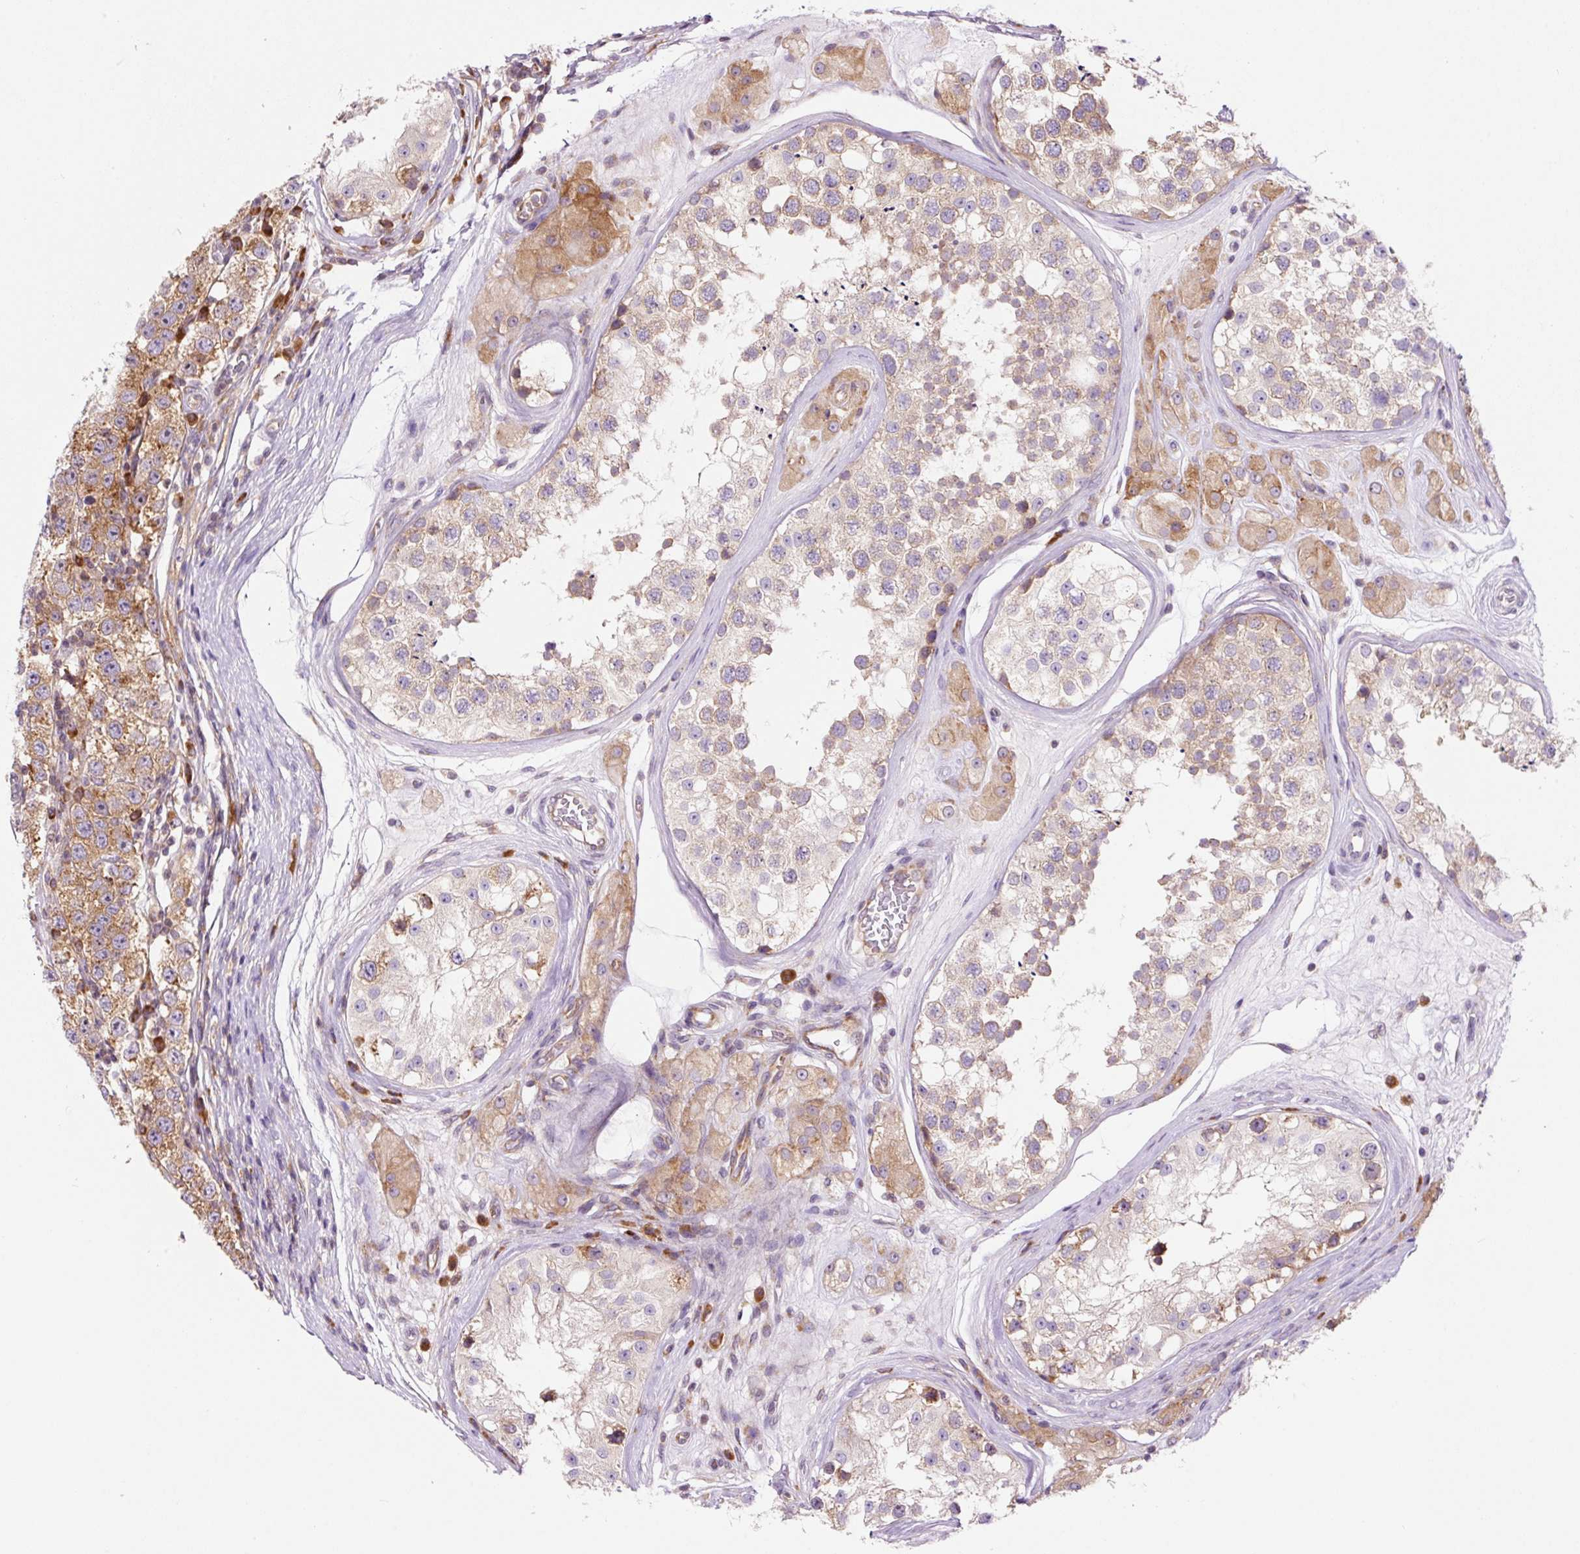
{"staining": {"intensity": "moderate", "quantity": ">75%", "location": "cytoplasmic/membranous"}, "tissue": "testis cancer", "cell_type": "Tumor cells", "image_type": "cancer", "snomed": [{"axis": "morphology", "description": "Seminoma, NOS"}, {"axis": "topography", "description": "Testis"}], "caption": "An image showing moderate cytoplasmic/membranous staining in approximately >75% of tumor cells in testis cancer, as visualized by brown immunohistochemical staining.", "gene": "RPL41", "patient": {"sex": "male", "age": 34}}